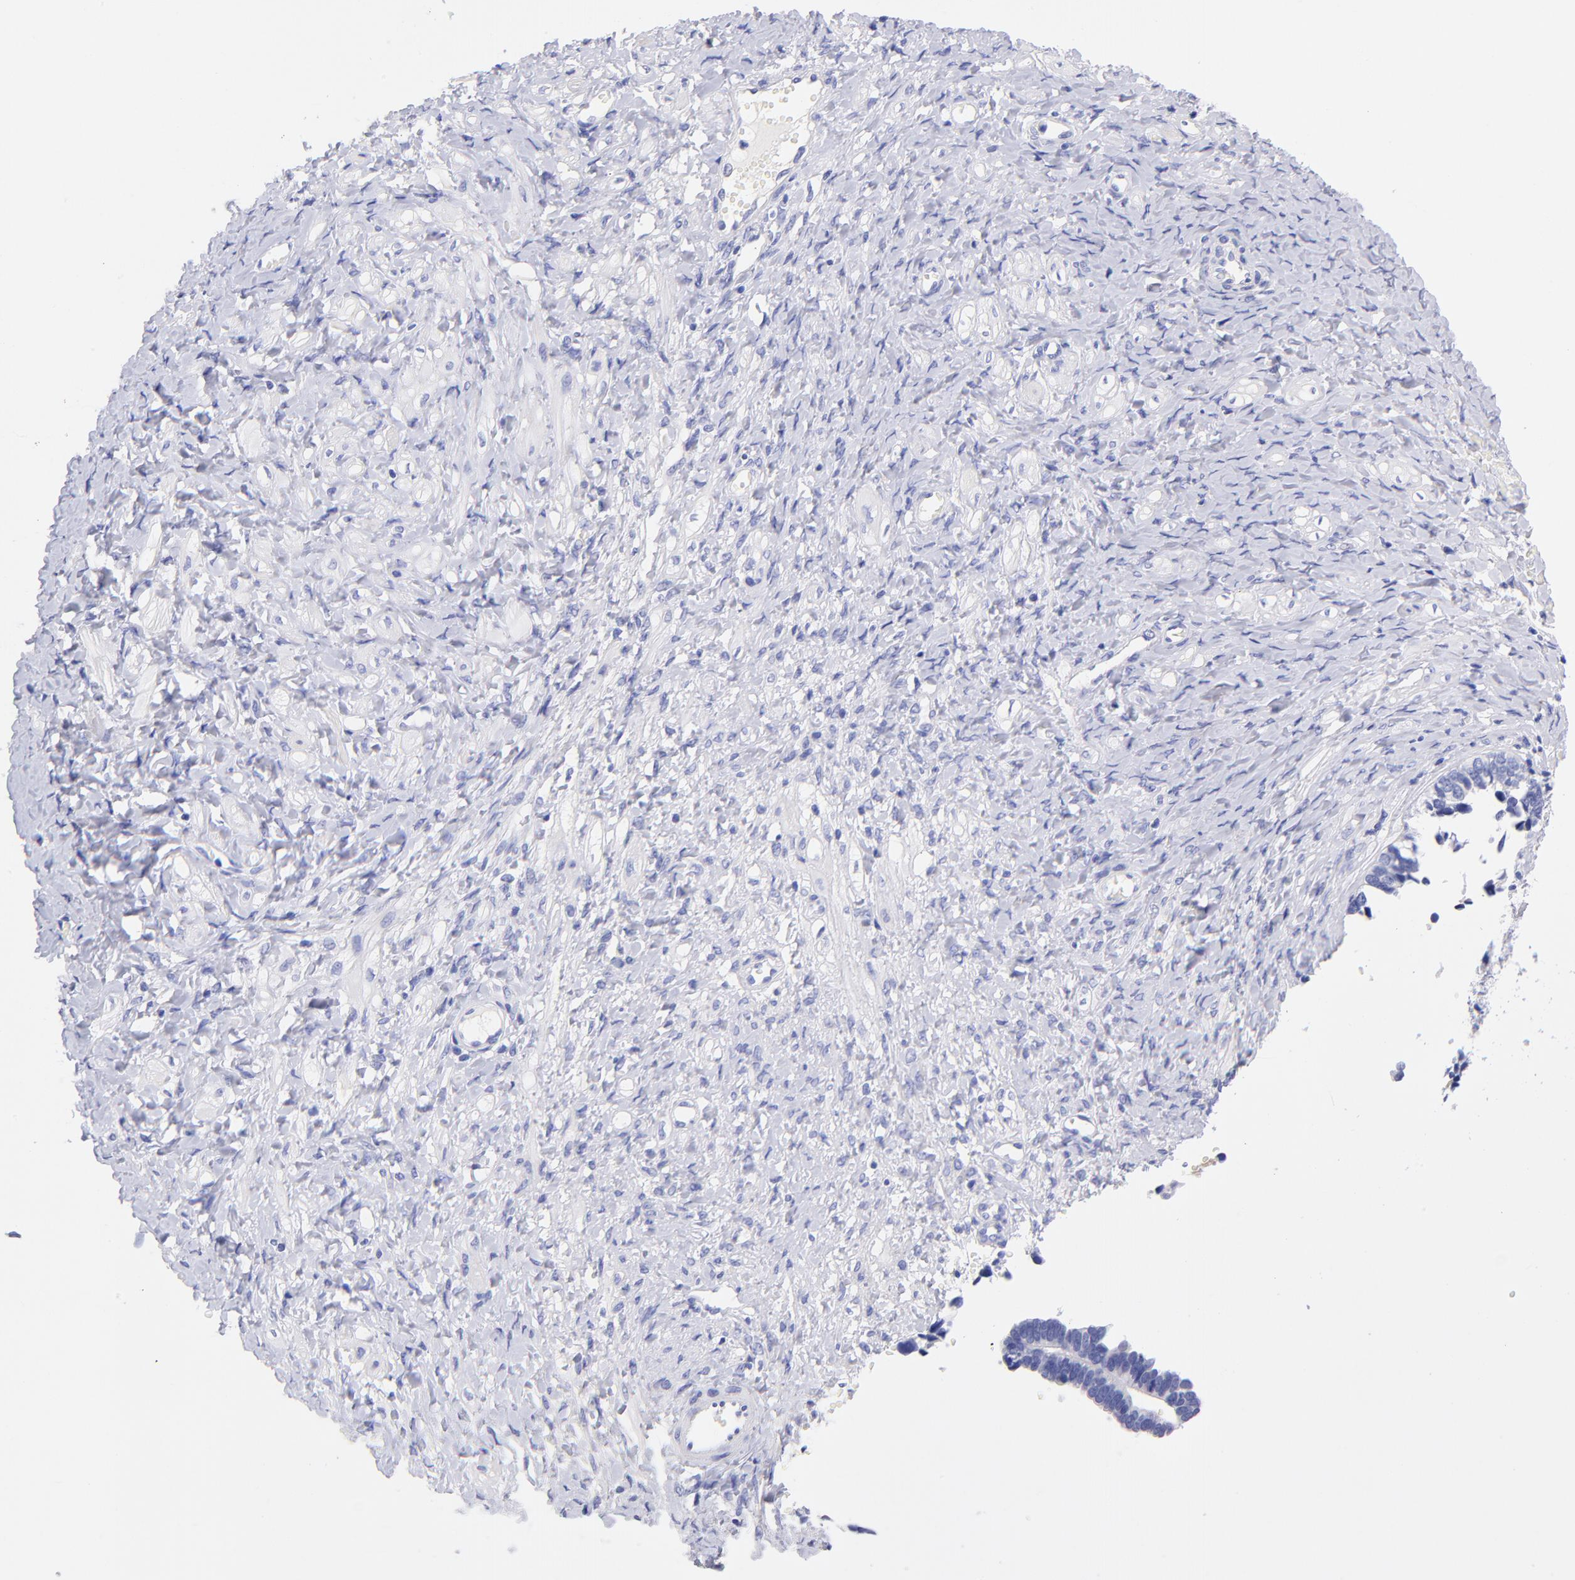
{"staining": {"intensity": "negative", "quantity": "none", "location": "none"}, "tissue": "ovarian cancer", "cell_type": "Tumor cells", "image_type": "cancer", "snomed": [{"axis": "morphology", "description": "Cystadenocarcinoma, serous, NOS"}, {"axis": "topography", "description": "Ovary"}], "caption": "DAB (3,3'-diaminobenzidine) immunohistochemical staining of human ovarian serous cystadenocarcinoma demonstrates no significant expression in tumor cells. (DAB immunohistochemistry (IHC) with hematoxylin counter stain).", "gene": "RAB3B", "patient": {"sex": "female", "age": 77}}